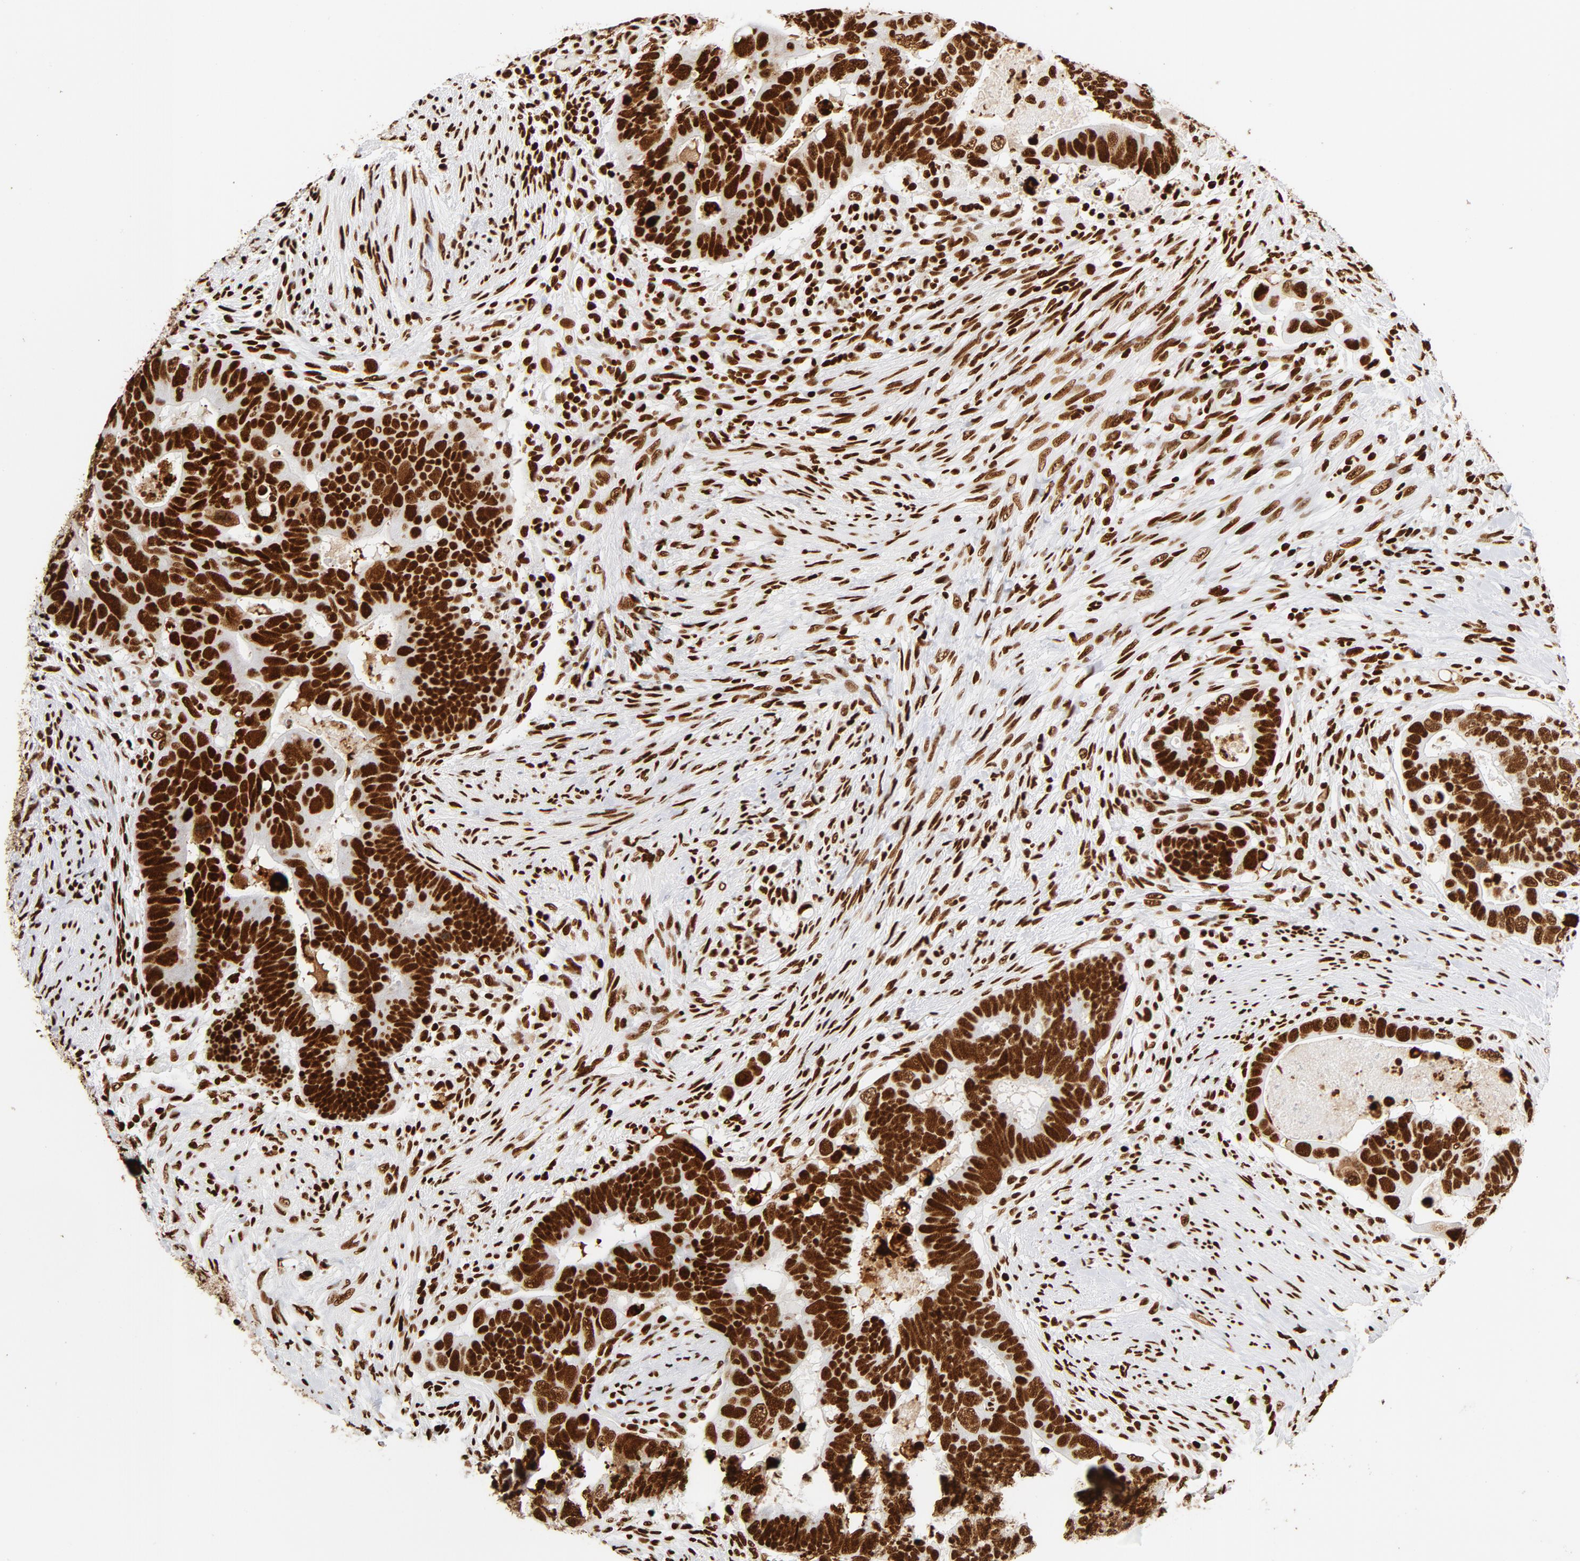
{"staining": {"intensity": "strong", "quantity": ">75%", "location": "nuclear"}, "tissue": "colorectal cancer", "cell_type": "Tumor cells", "image_type": "cancer", "snomed": [{"axis": "morphology", "description": "Adenocarcinoma, NOS"}, {"axis": "topography", "description": "Rectum"}], "caption": "Tumor cells exhibit high levels of strong nuclear staining in approximately >75% of cells in colorectal cancer.", "gene": "XRCC6", "patient": {"sex": "male", "age": 53}}